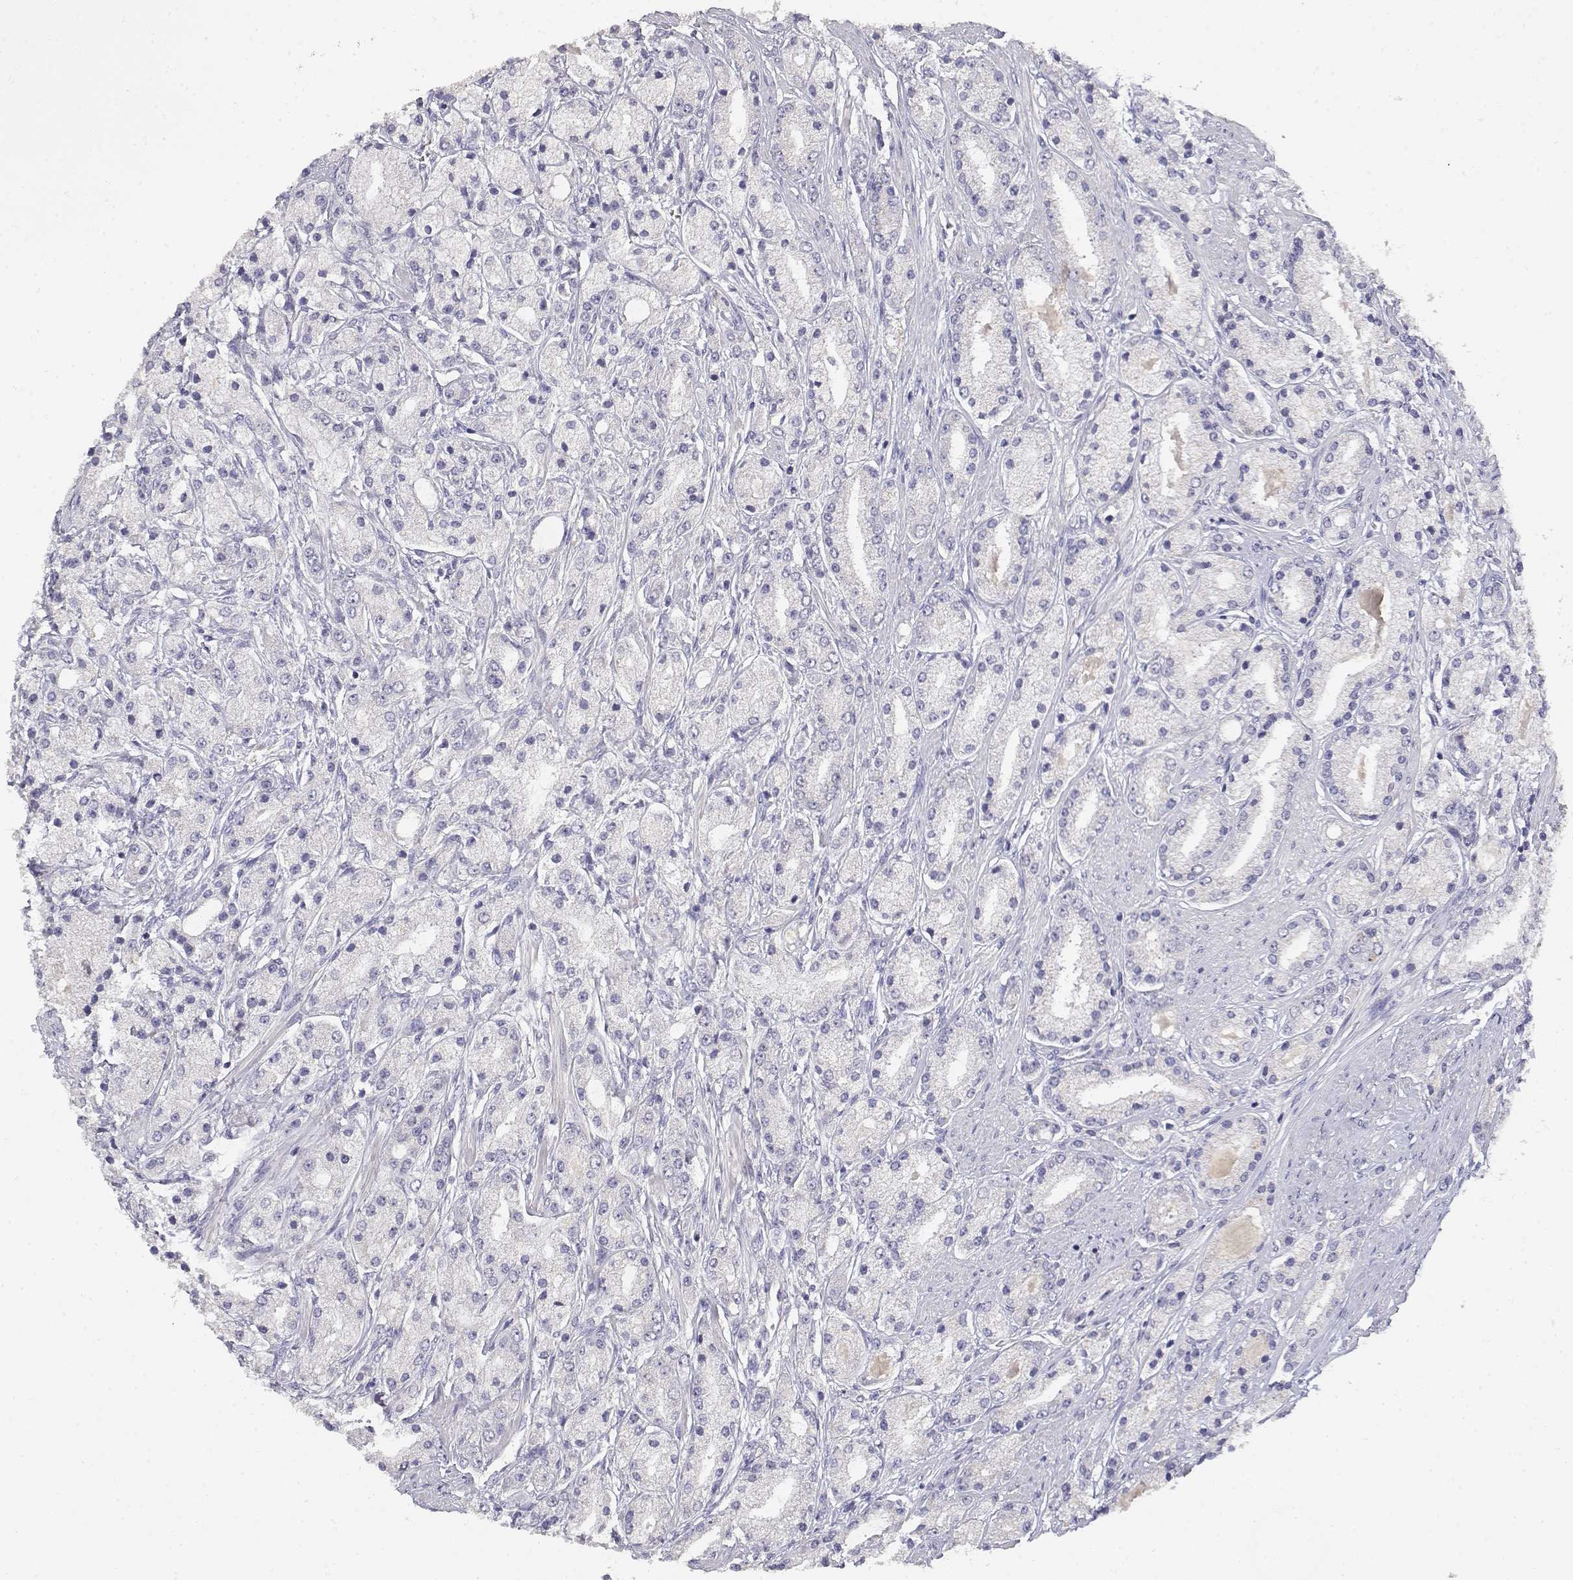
{"staining": {"intensity": "negative", "quantity": "none", "location": "none"}, "tissue": "prostate cancer", "cell_type": "Tumor cells", "image_type": "cancer", "snomed": [{"axis": "morphology", "description": "Adenocarcinoma, High grade"}, {"axis": "topography", "description": "Prostate"}], "caption": "Immunohistochemical staining of adenocarcinoma (high-grade) (prostate) demonstrates no significant positivity in tumor cells. (Stains: DAB (3,3'-diaminobenzidine) IHC with hematoxylin counter stain, Microscopy: brightfield microscopy at high magnification).", "gene": "ADA", "patient": {"sex": "male", "age": 67}}